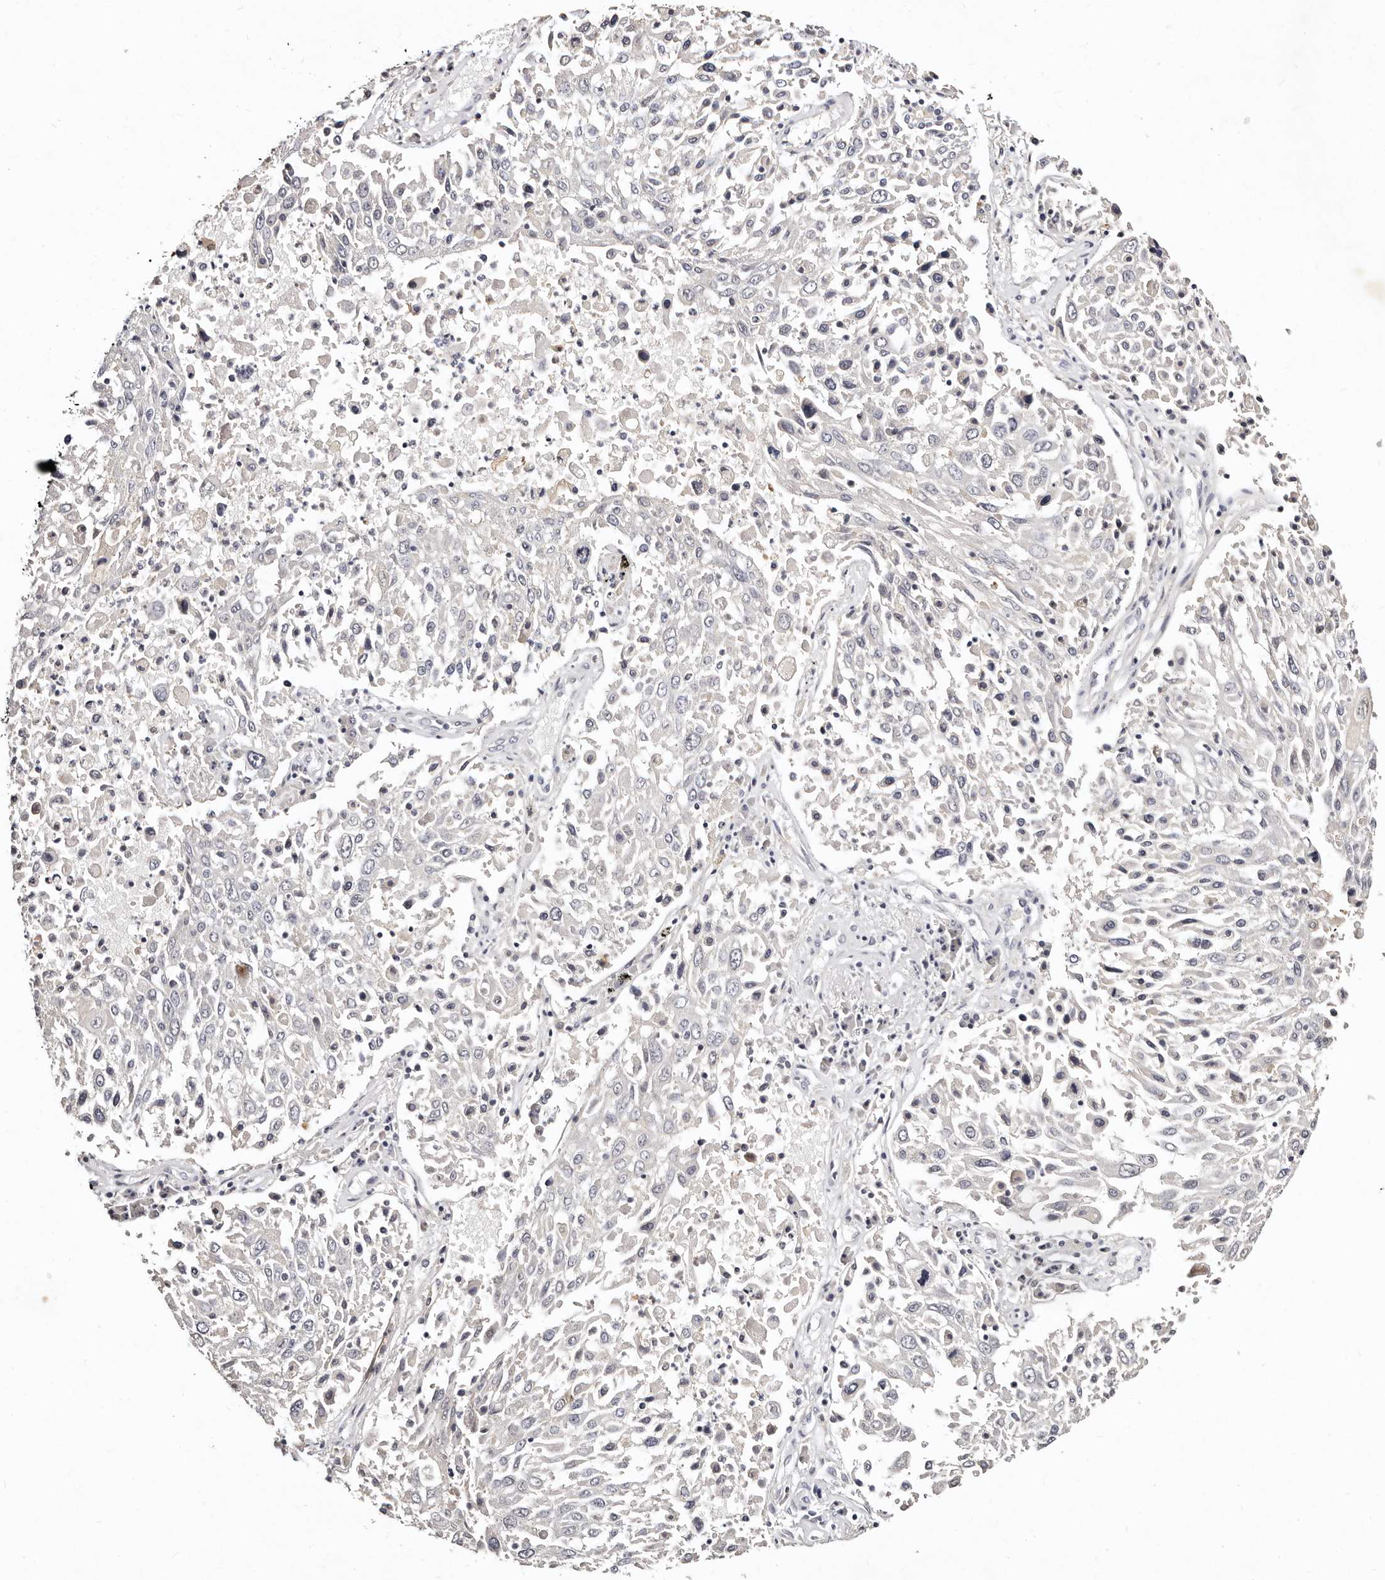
{"staining": {"intensity": "negative", "quantity": "none", "location": "none"}, "tissue": "lung cancer", "cell_type": "Tumor cells", "image_type": "cancer", "snomed": [{"axis": "morphology", "description": "Squamous cell carcinoma, NOS"}, {"axis": "topography", "description": "Lung"}], "caption": "Immunohistochemical staining of lung squamous cell carcinoma shows no significant expression in tumor cells.", "gene": "MRPS33", "patient": {"sex": "male", "age": 65}}